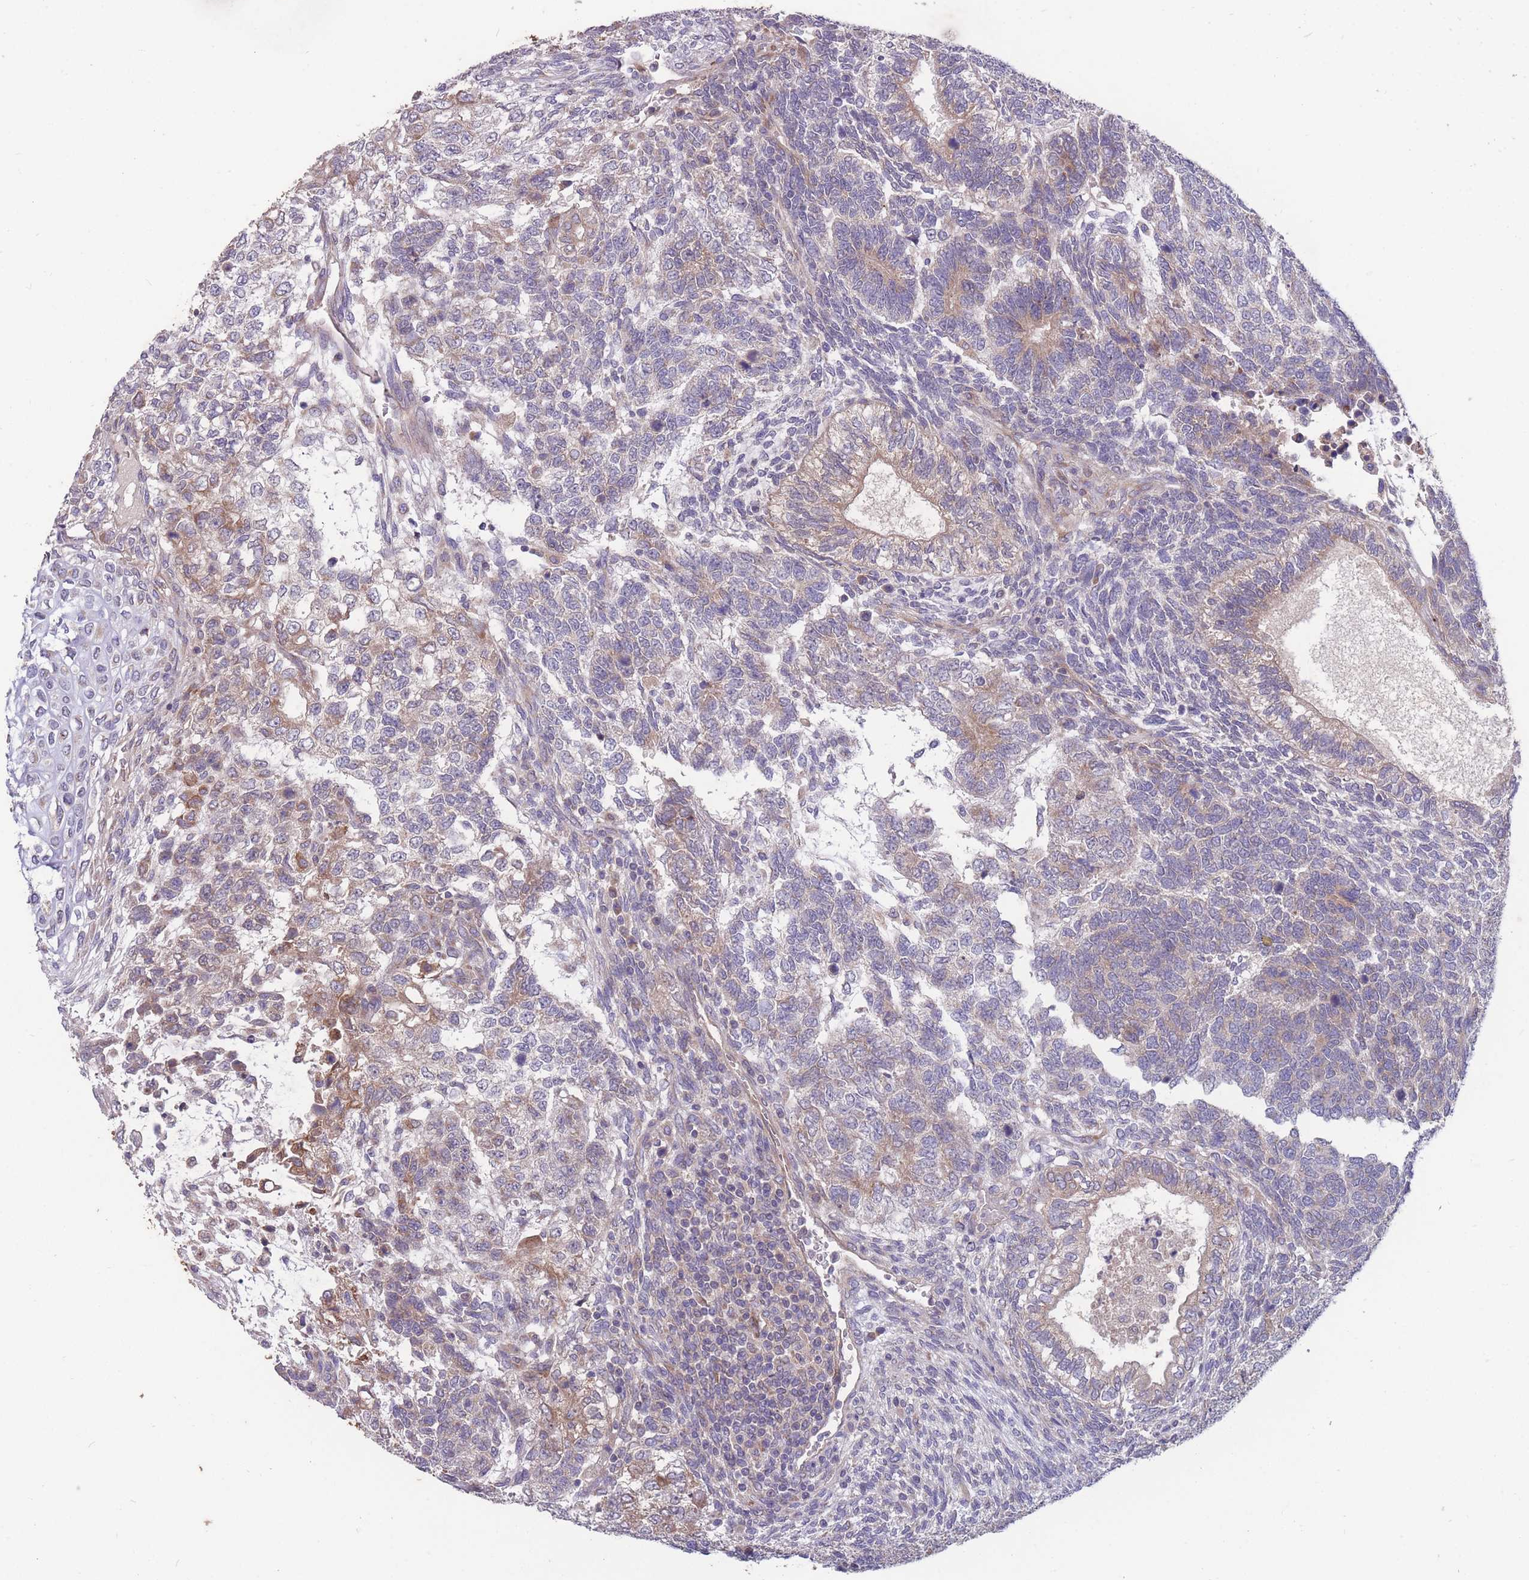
{"staining": {"intensity": "moderate", "quantity": "<25%", "location": "cytoplasmic/membranous"}, "tissue": "testis cancer", "cell_type": "Tumor cells", "image_type": "cancer", "snomed": [{"axis": "morphology", "description": "Carcinoma, Embryonal, NOS"}, {"axis": "topography", "description": "Testis"}], "caption": "Tumor cells display moderate cytoplasmic/membranous expression in approximately <25% of cells in testis cancer (embryonal carcinoma). (IHC, brightfield microscopy, high magnification).", "gene": "STIM2", "patient": {"sex": "male", "age": 23}}